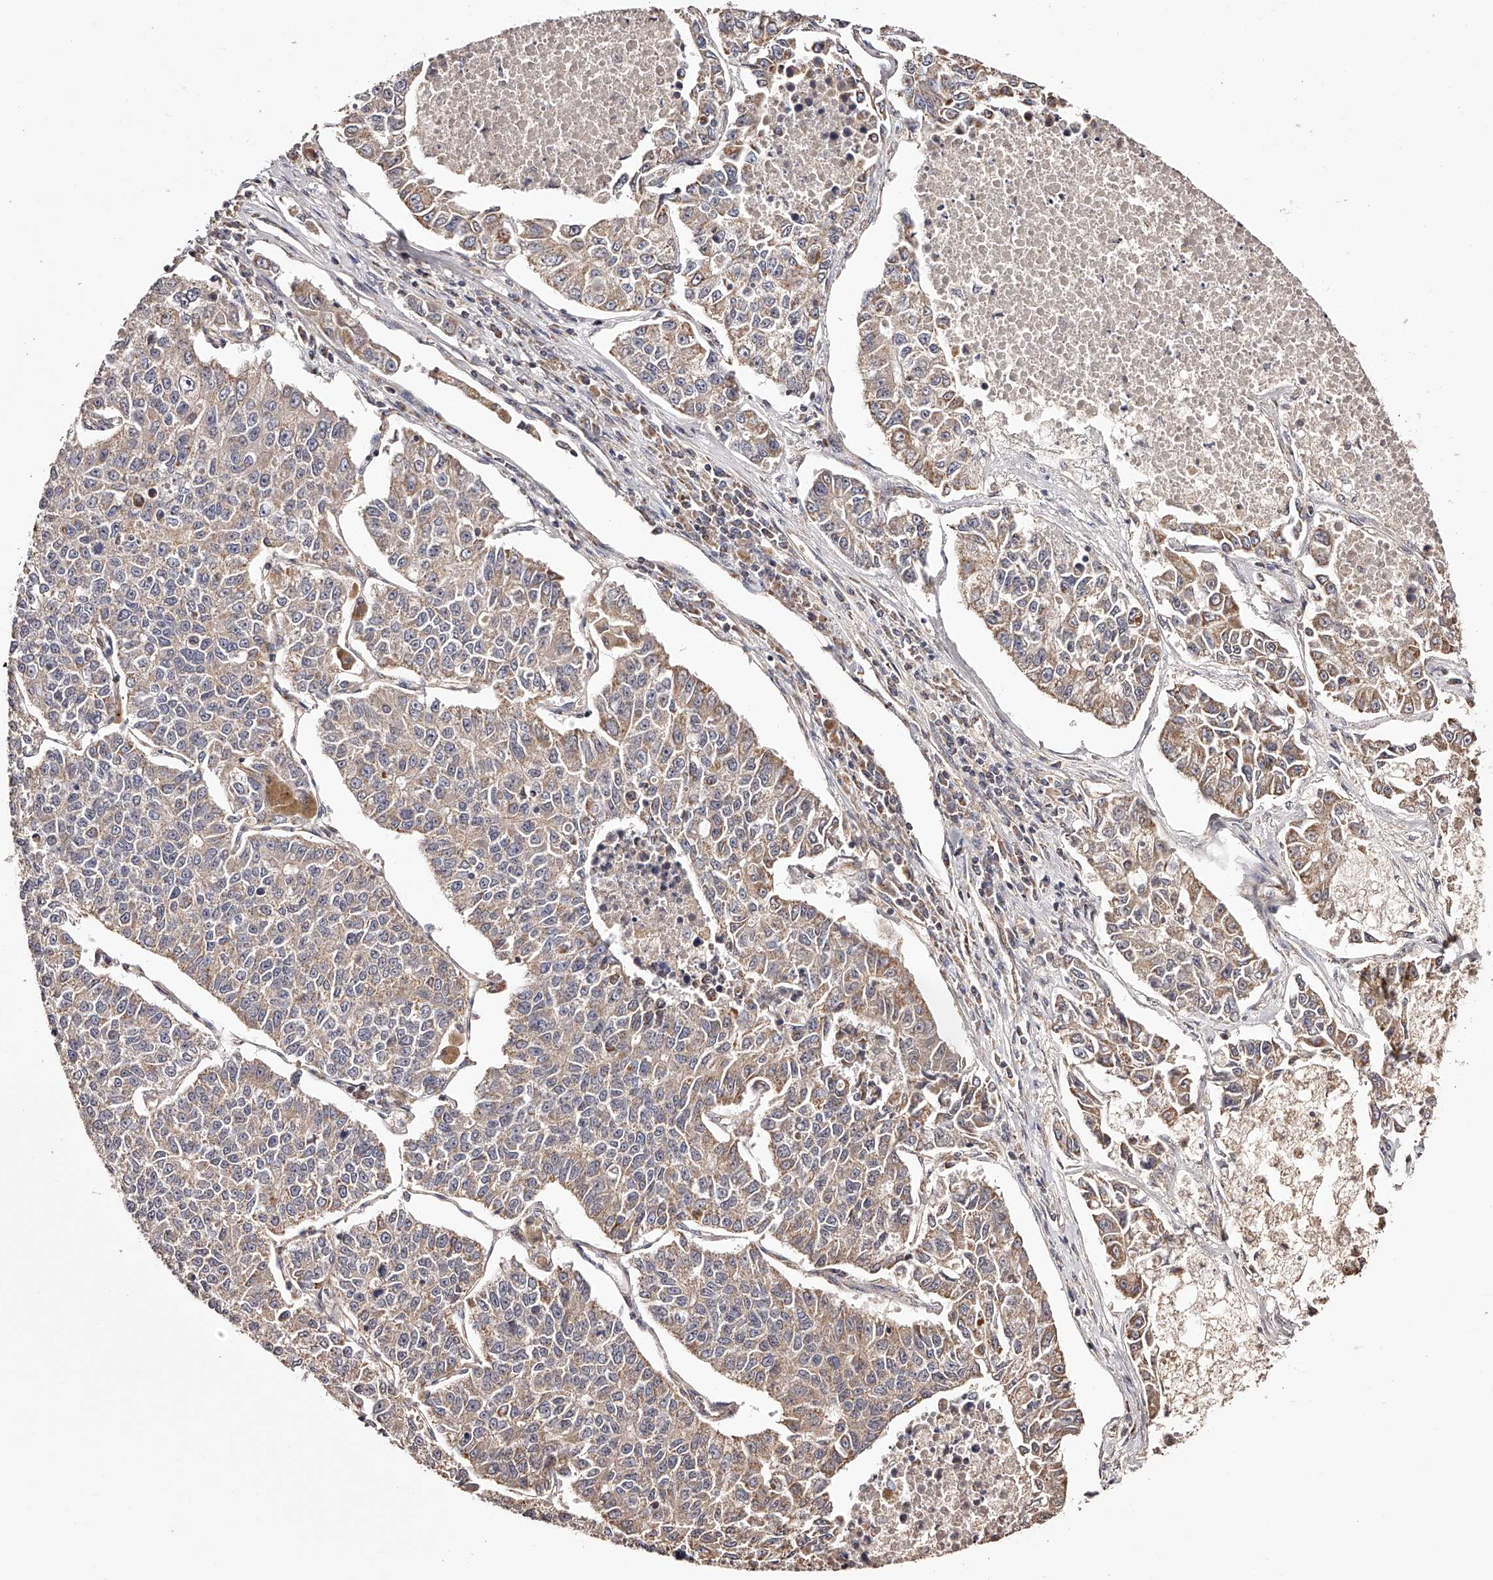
{"staining": {"intensity": "weak", "quantity": "<25%", "location": "cytoplasmic/membranous"}, "tissue": "lung cancer", "cell_type": "Tumor cells", "image_type": "cancer", "snomed": [{"axis": "morphology", "description": "Adenocarcinoma, NOS"}, {"axis": "topography", "description": "Lung"}], "caption": "This histopathology image is of lung cancer (adenocarcinoma) stained with immunohistochemistry (IHC) to label a protein in brown with the nuclei are counter-stained blue. There is no expression in tumor cells. (DAB (3,3'-diaminobenzidine) immunohistochemistry (IHC) visualized using brightfield microscopy, high magnification).", "gene": "USP21", "patient": {"sex": "male", "age": 49}}